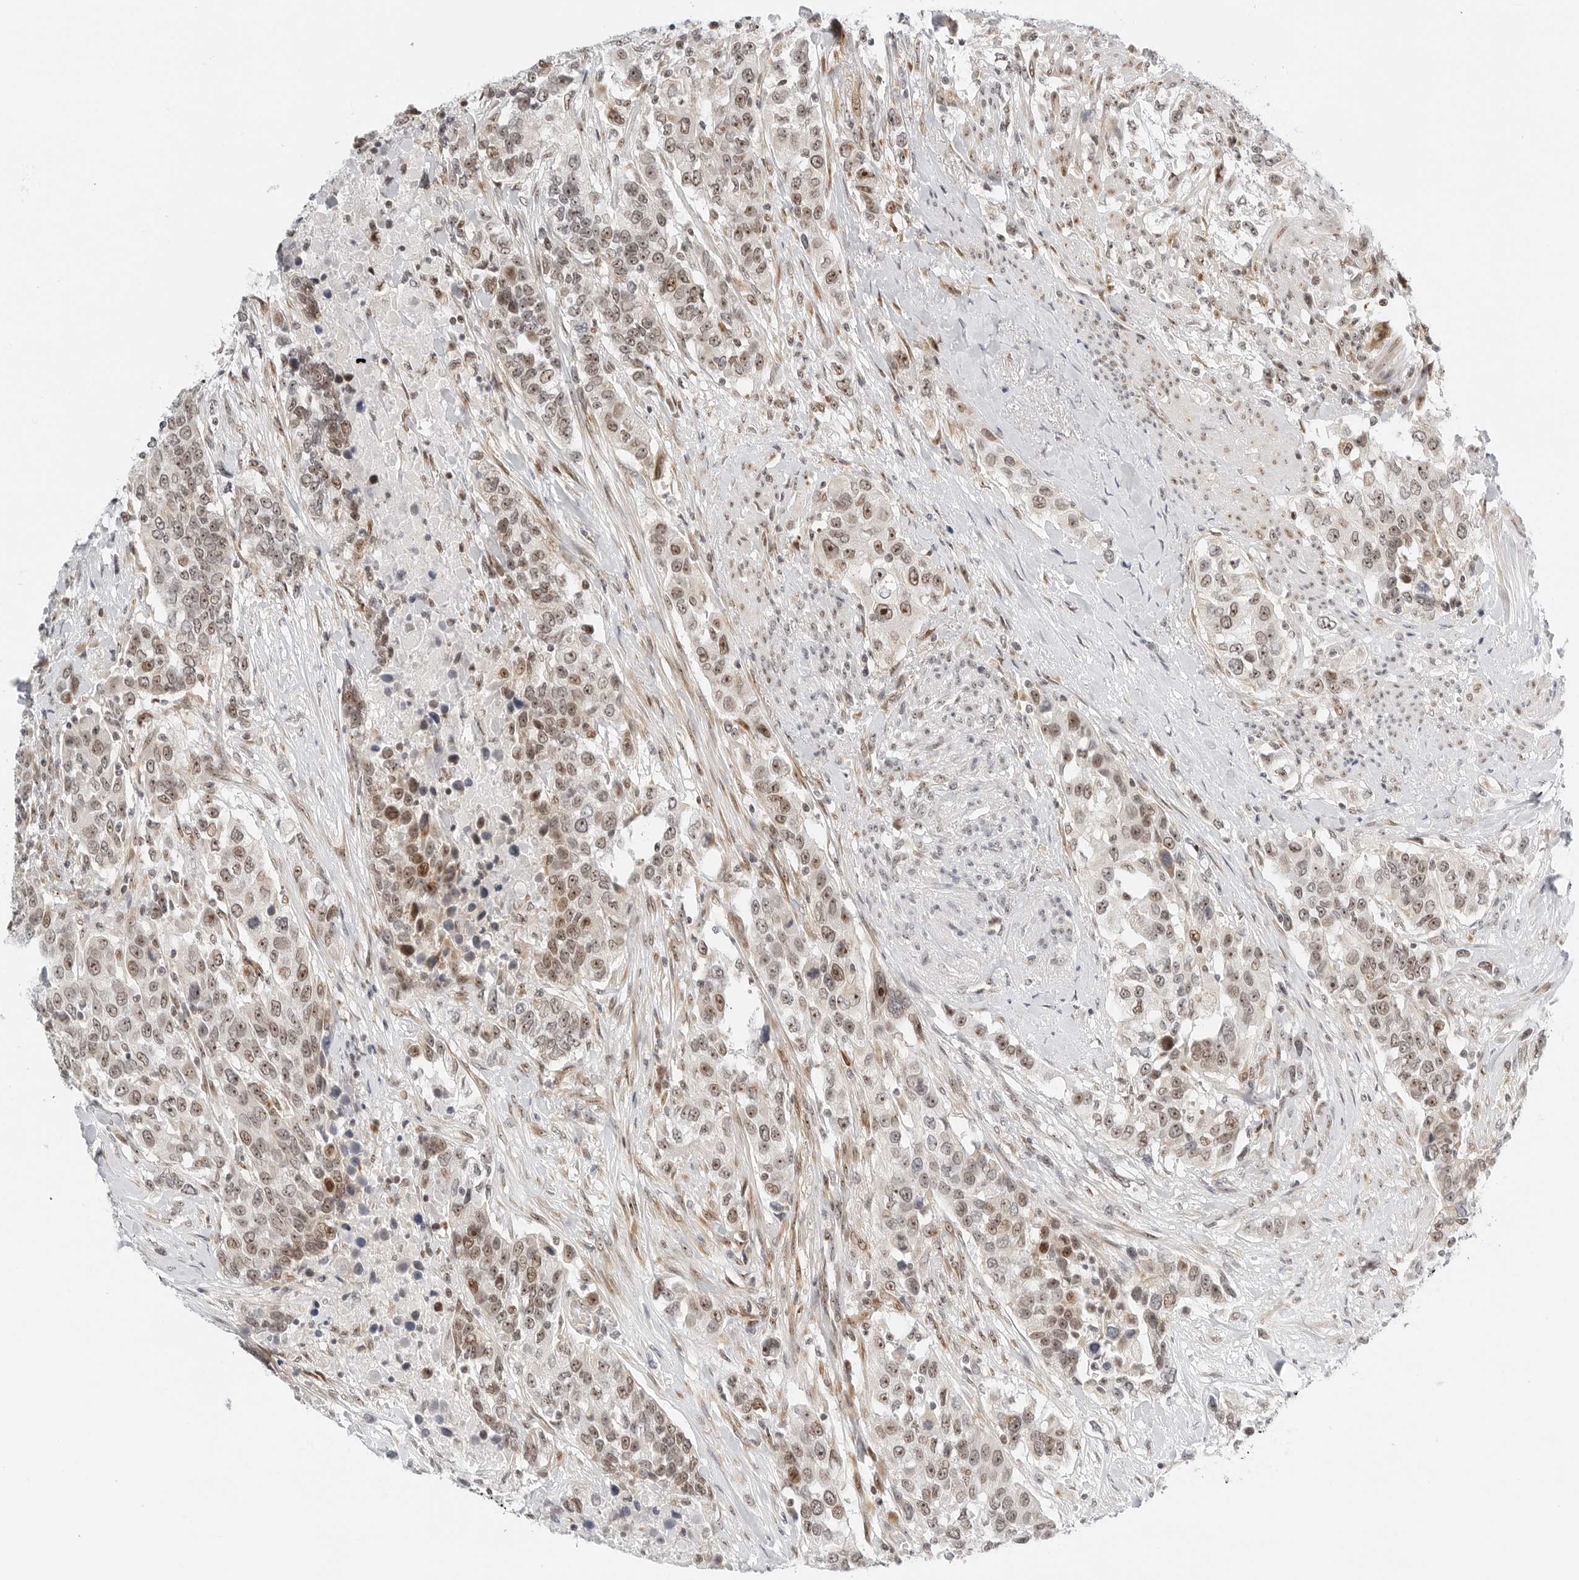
{"staining": {"intensity": "moderate", "quantity": "25%-75%", "location": "nuclear"}, "tissue": "urothelial cancer", "cell_type": "Tumor cells", "image_type": "cancer", "snomed": [{"axis": "morphology", "description": "Urothelial carcinoma, High grade"}, {"axis": "topography", "description": "Urinary bladder"}], "caption": "This image displays IHC staining of human urothelial cancer, with medium moderate nuclear expression in approximately 25%-75% of tumor cells.", "gene": "RIMKLA", "patient": {"sex": "female", "age": 80}}